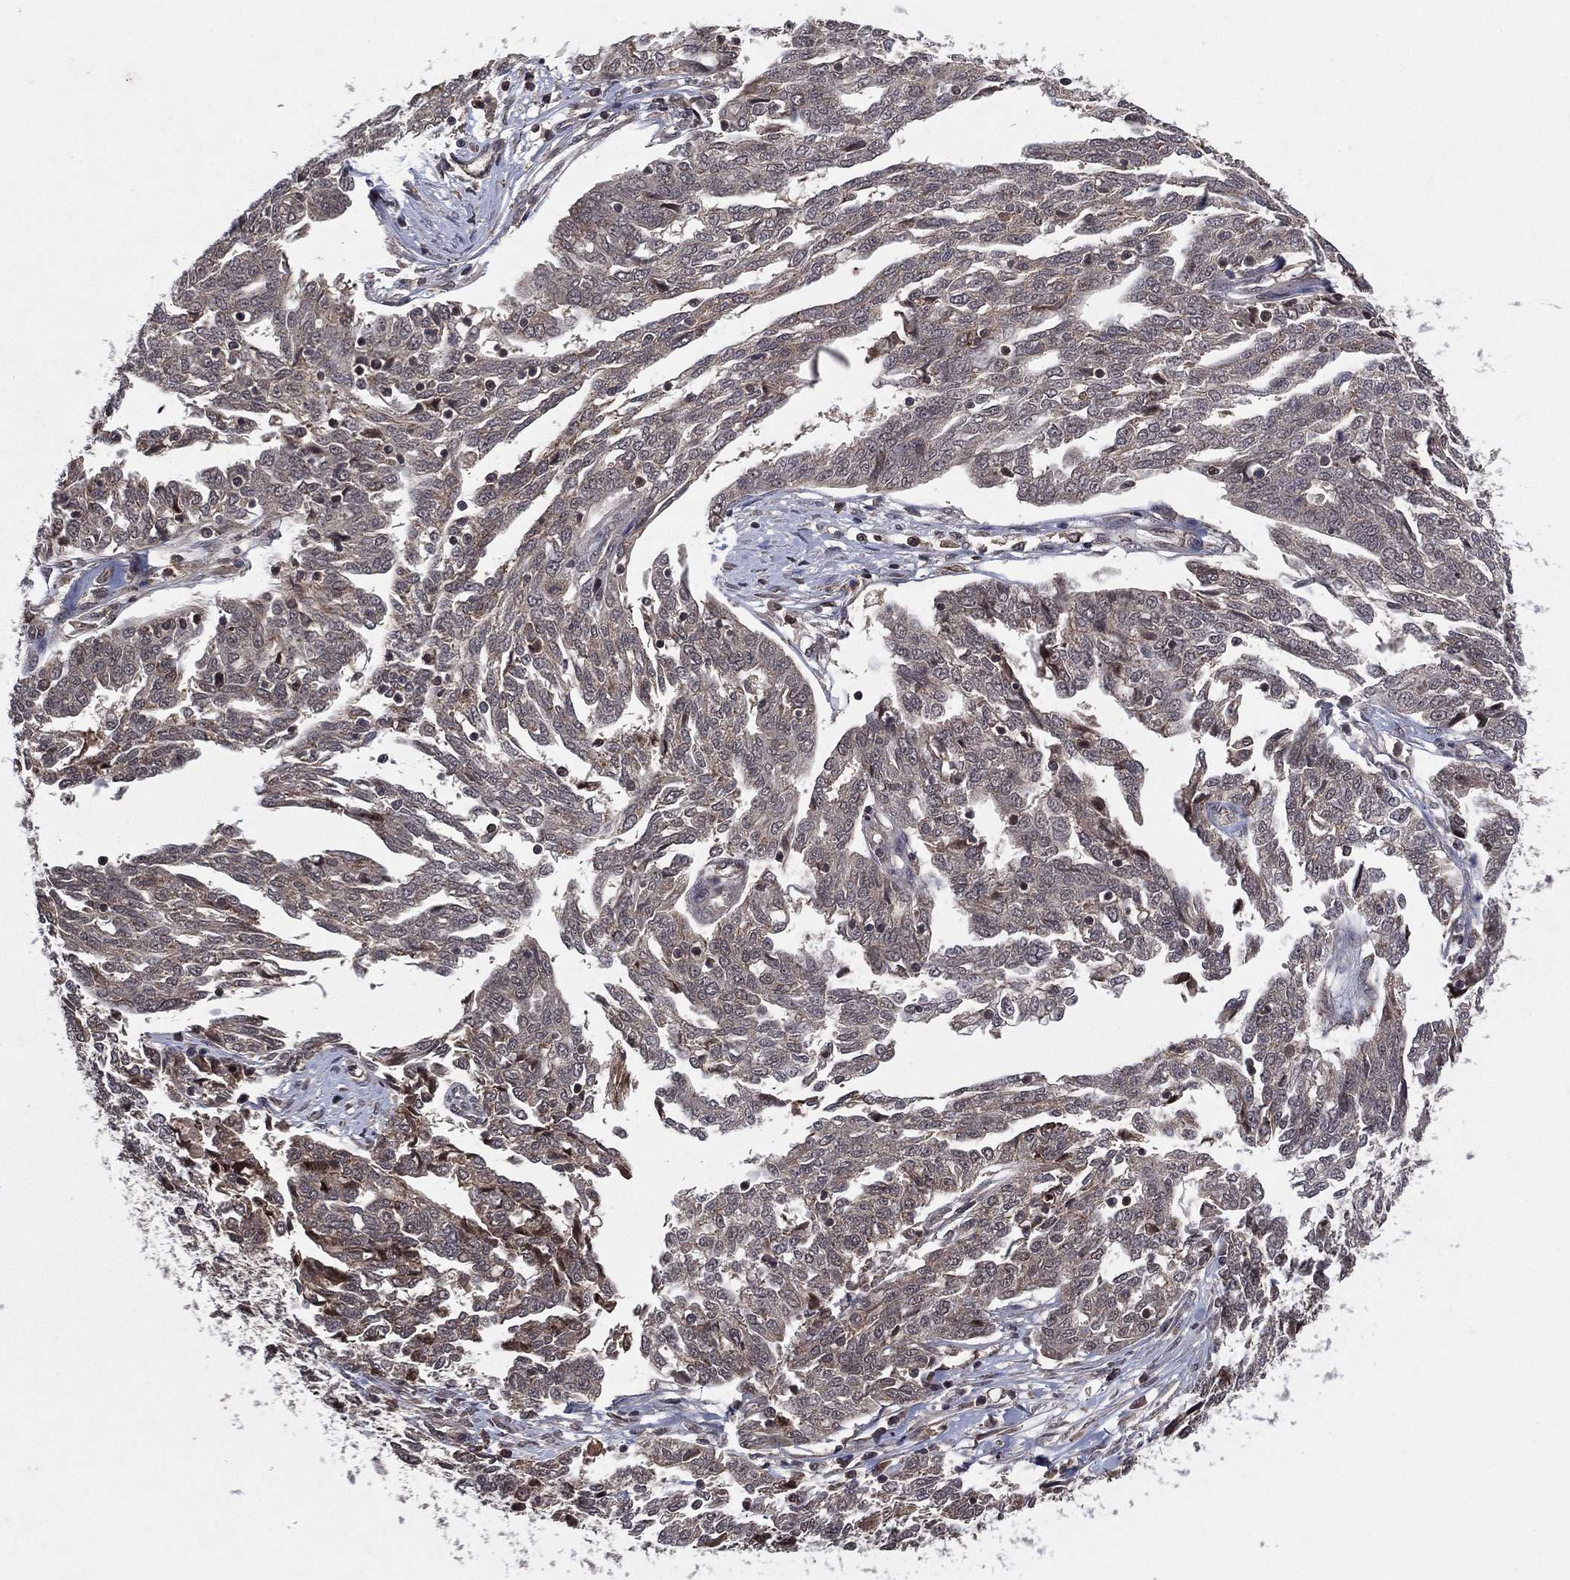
{"staining": {"intensity": "negative", "quantity": "none", "location": "none"}, "tissue": "ovarian cancer", "cell_type": "Tumor cells", "image_type": "cancer", "snomed": [{"axis": "morphology", "description": "Cystadenocarcinoma, serous, NOS"}, {"axis": "topography", "description": "Ovary"}], "caption": "DAB (3,3'-diaminobenzidine) immunohistochemical staining of human ovarian serous cystadenocarcinoma exhibits no significant positivity in tumor cells.", "gene": "ATG4B", "patient": {"sex": "female", "age": 67}}